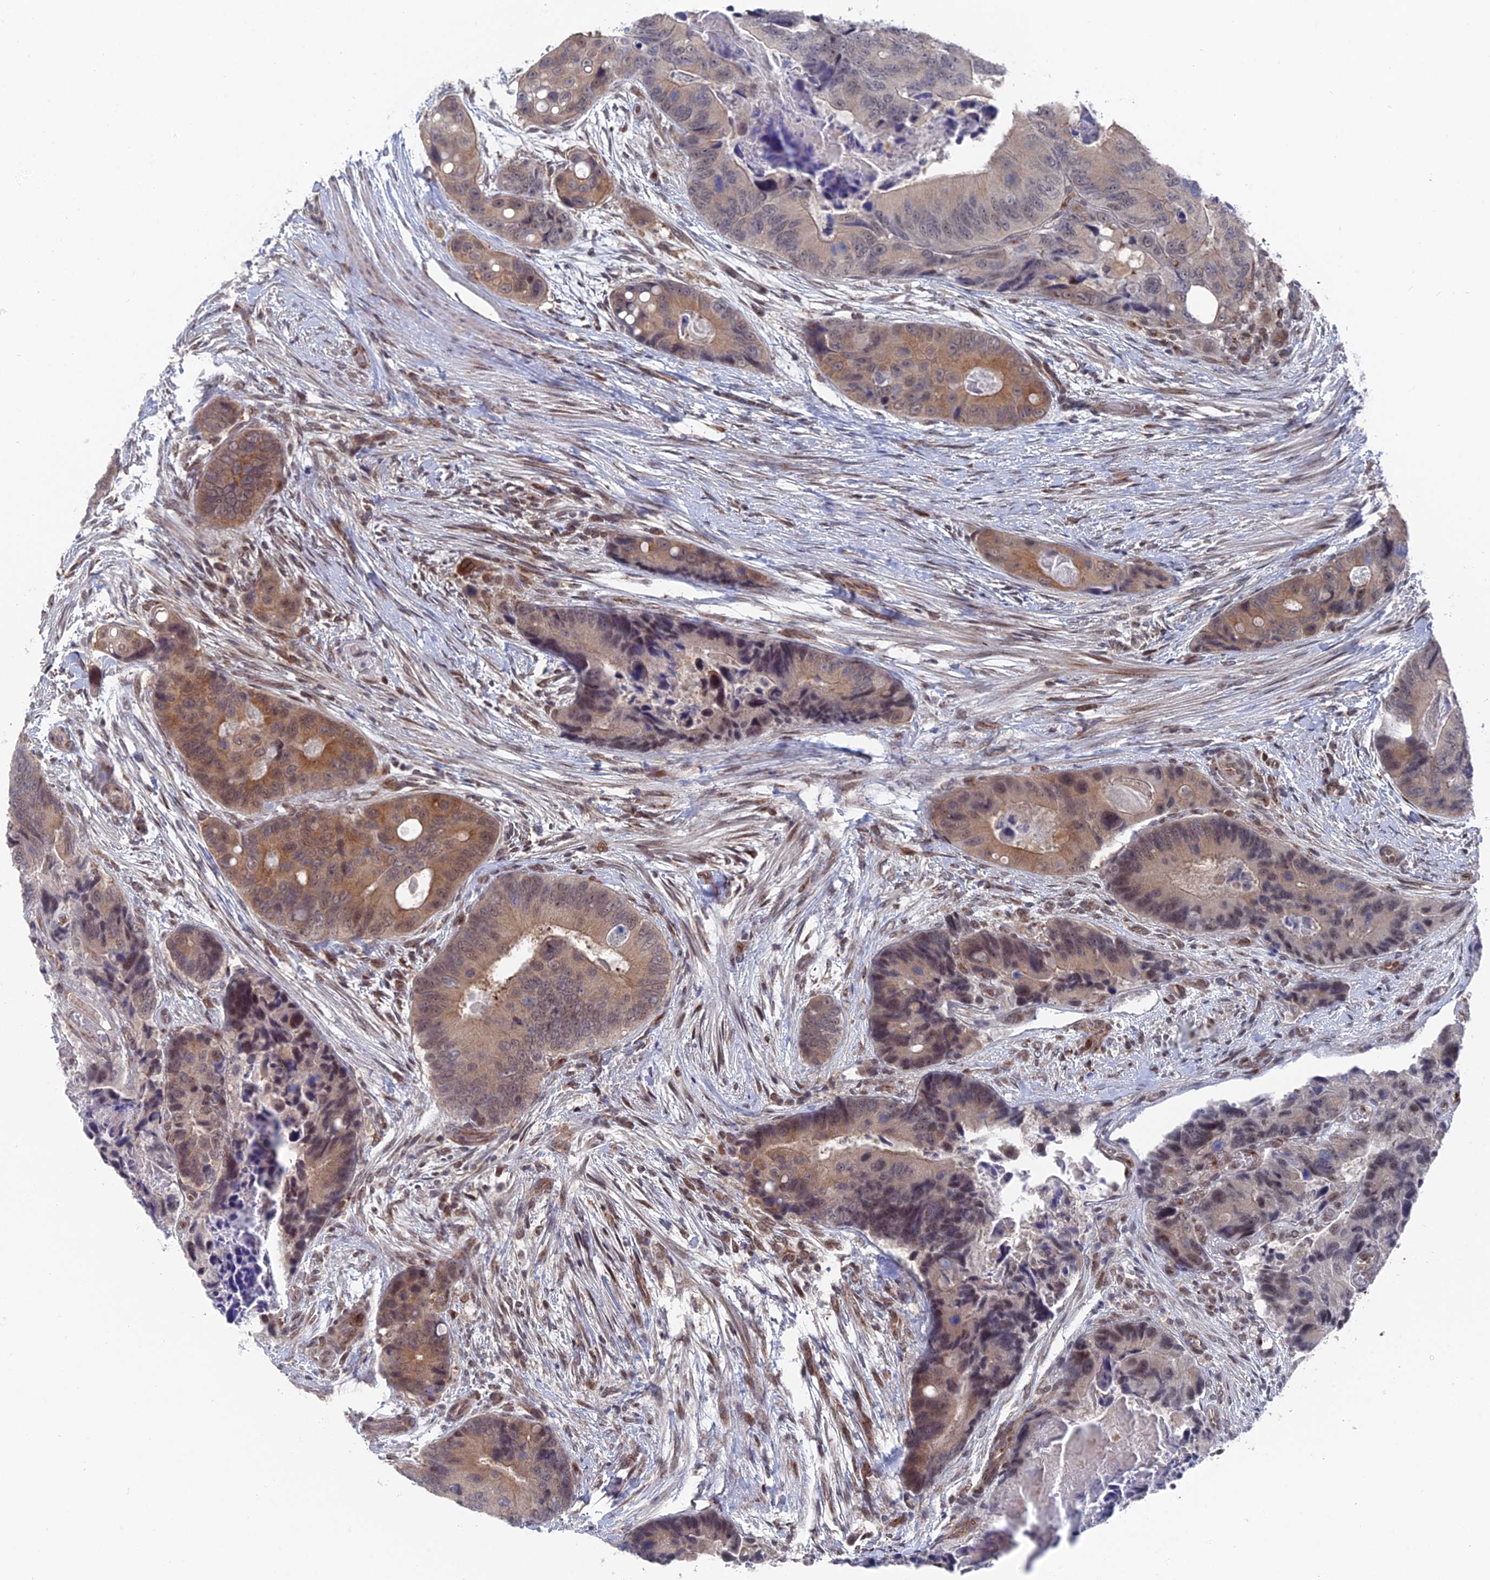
{"staining": {"intensity": "moderate", "quantity": ">75%", "location": "cytoplasmic/membranous,nuclear"}, "tissue": "colorectal cancer", "cell_type": "Tumor cells", "image_type": "cancer", "snomed": [{"axis": "morphology", "description": "Adenocarcinoma, NOS"}, {"axis": "topography", "description": "Colon"}], "caption": "Immunohistochemistry of colorectal cancer reveals medium levels of moderate cytoplasmic/membranous and nuclear expression in about >75% of tumor cells.", "gene": "FHIP2A", "patient": {"sex": "male", "age": 84}}